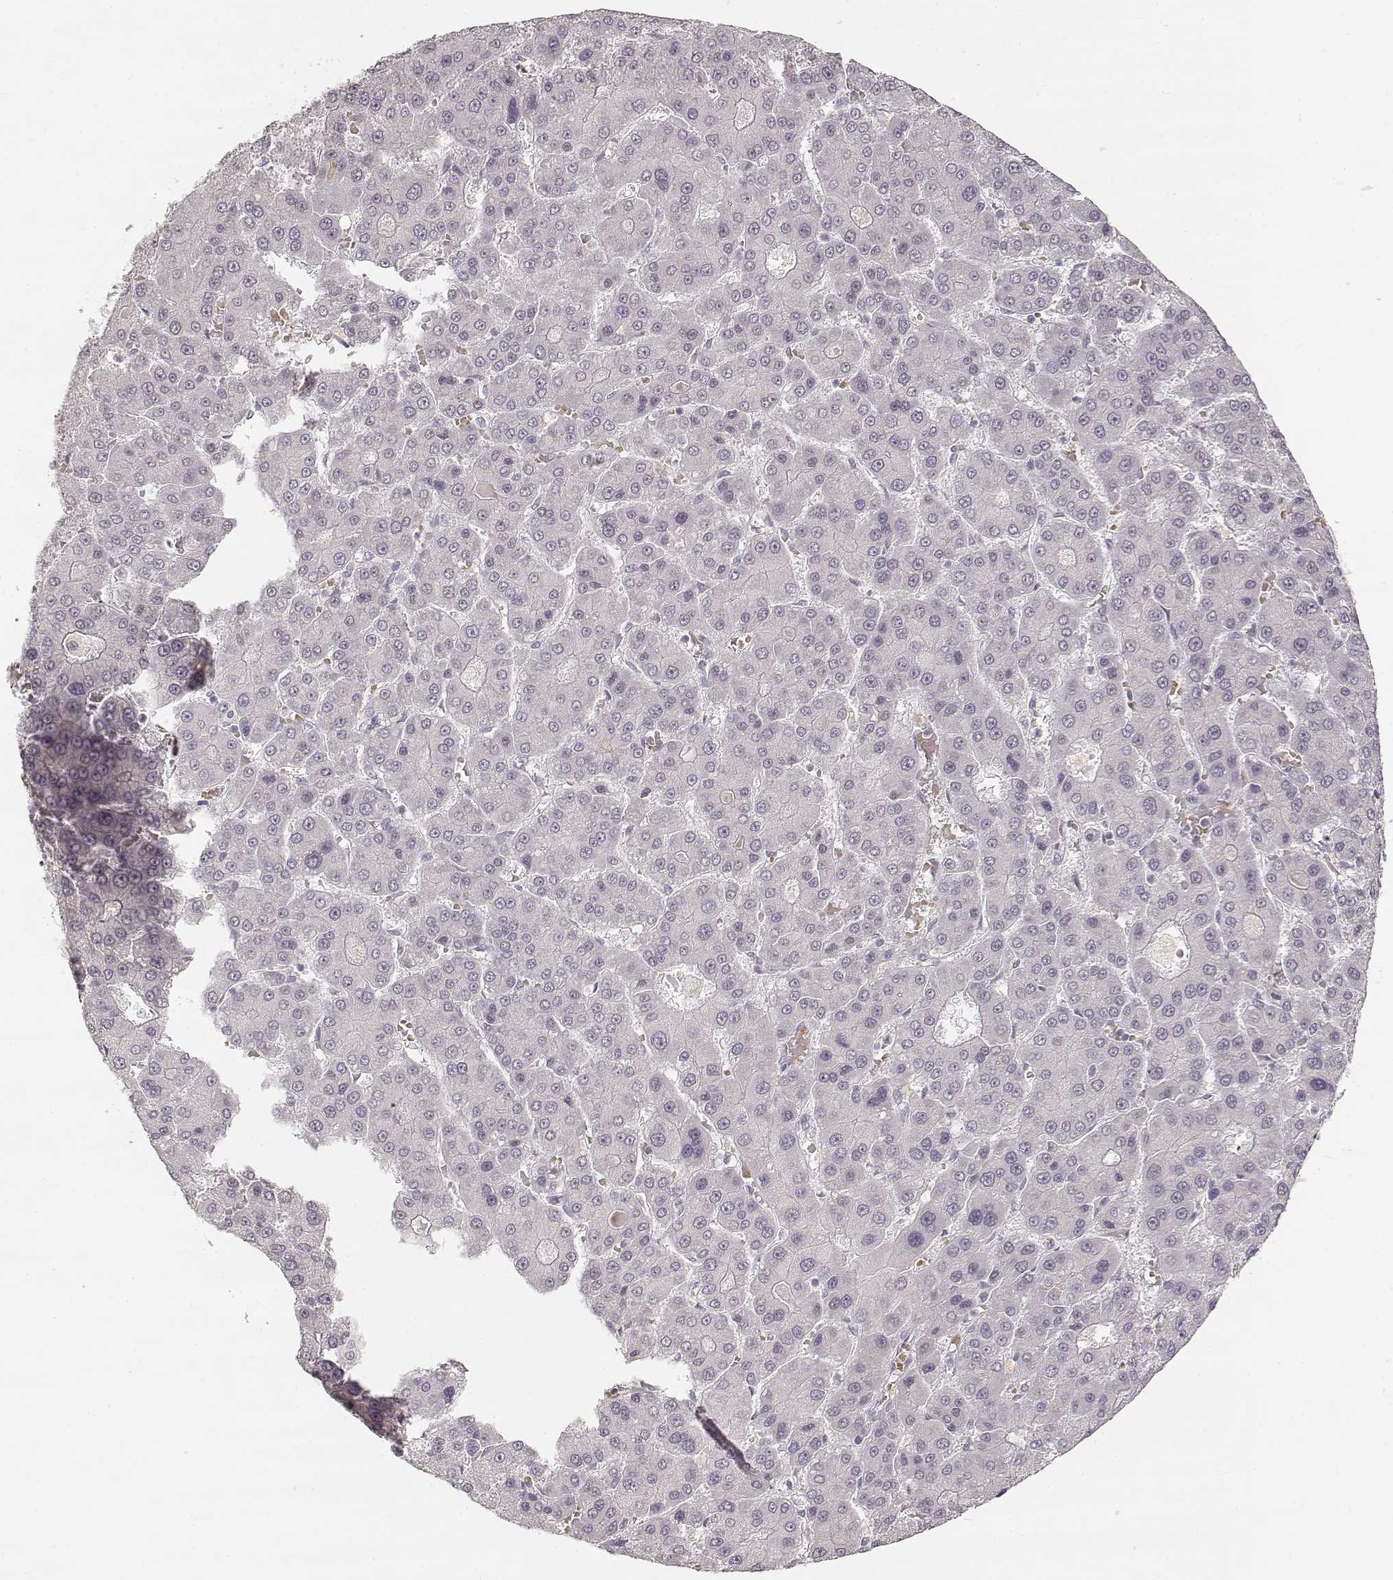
{"staining": {"intensity": "negative", "quantity": "none", "location": "none"}, "tissue": "liver cancer", "cell_type": "Tumor cells", "image_type": "cancer", "snomed": [{"axis": "morphology", "description": "Carcinoma, Hepatocellular, NOS"}, {"axis": "topography", "description": "Liver"}], "caption": "Histopathology image shows no significant protein staining in tumor cells of liver cancer (hepatocellular carcinoma).", "gene": "LAMC2", "patient": {"sex": "male", "age": 70}}